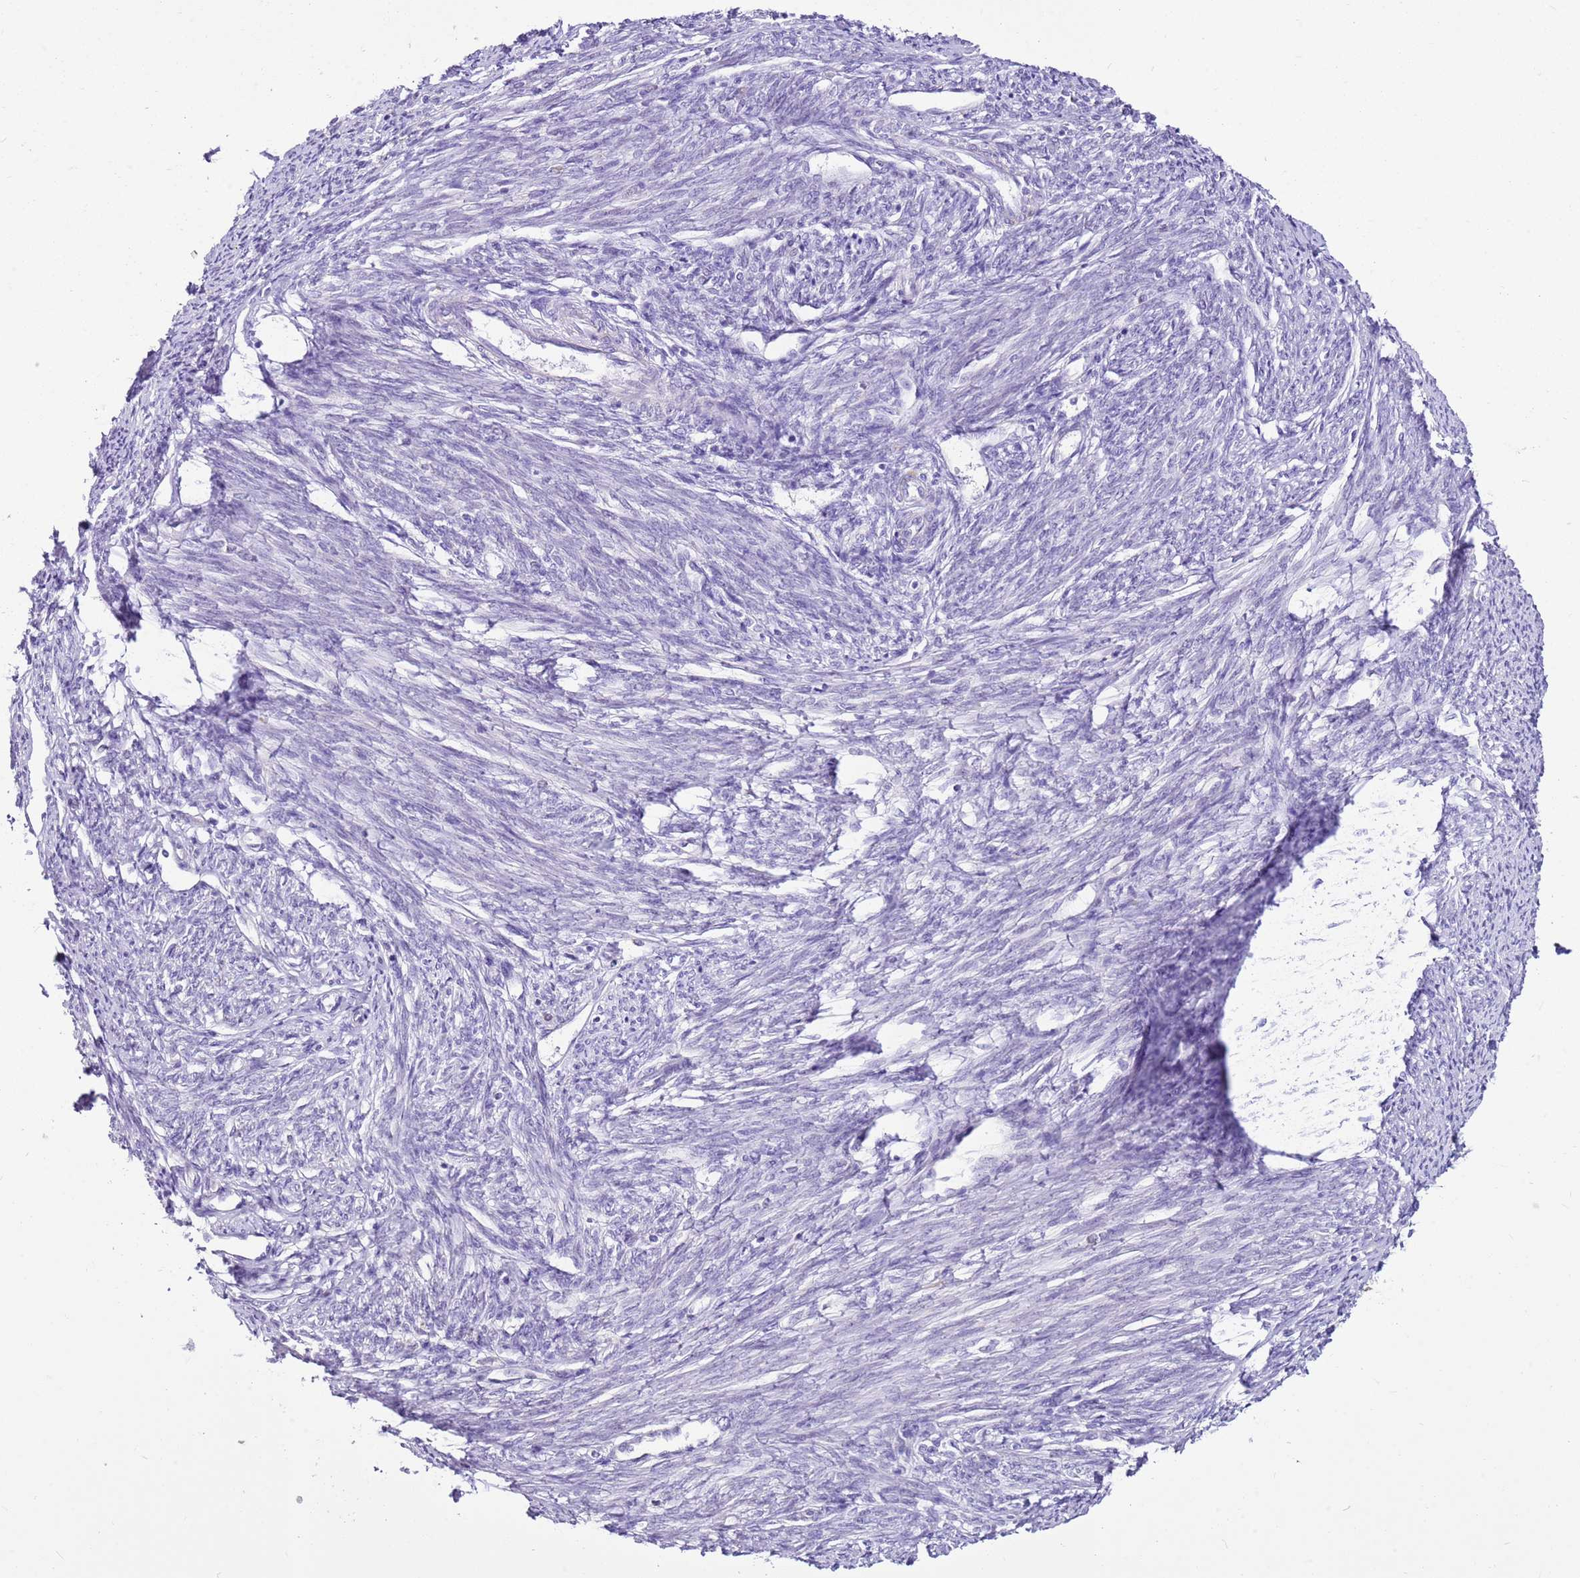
{"staining": {"intensity": "negative", "quantity": "none", "location": "none"}, "tissue": "smooth muscle", "cell_type": "Smooth muscle cells", "image_type": "normal", "snomed": [{"axis": "morphology", "description": "Normal tissue, NOS"}, {"axis": "topography", "description": "Smooth muscle"}, {"axis": "topography", "description": "Uterus"}], "caption": "Immunohistochemistry (IHC) photomicrograph of normal human smooth muscle stained for a protein (brown), which displays no expression in smooth muscle cells. (DAB immunohistochemistry (IHC) with hematoxylin counter stain).", "gene": "SLC38A5", "patient": {"sex": "female", "age": 59}}